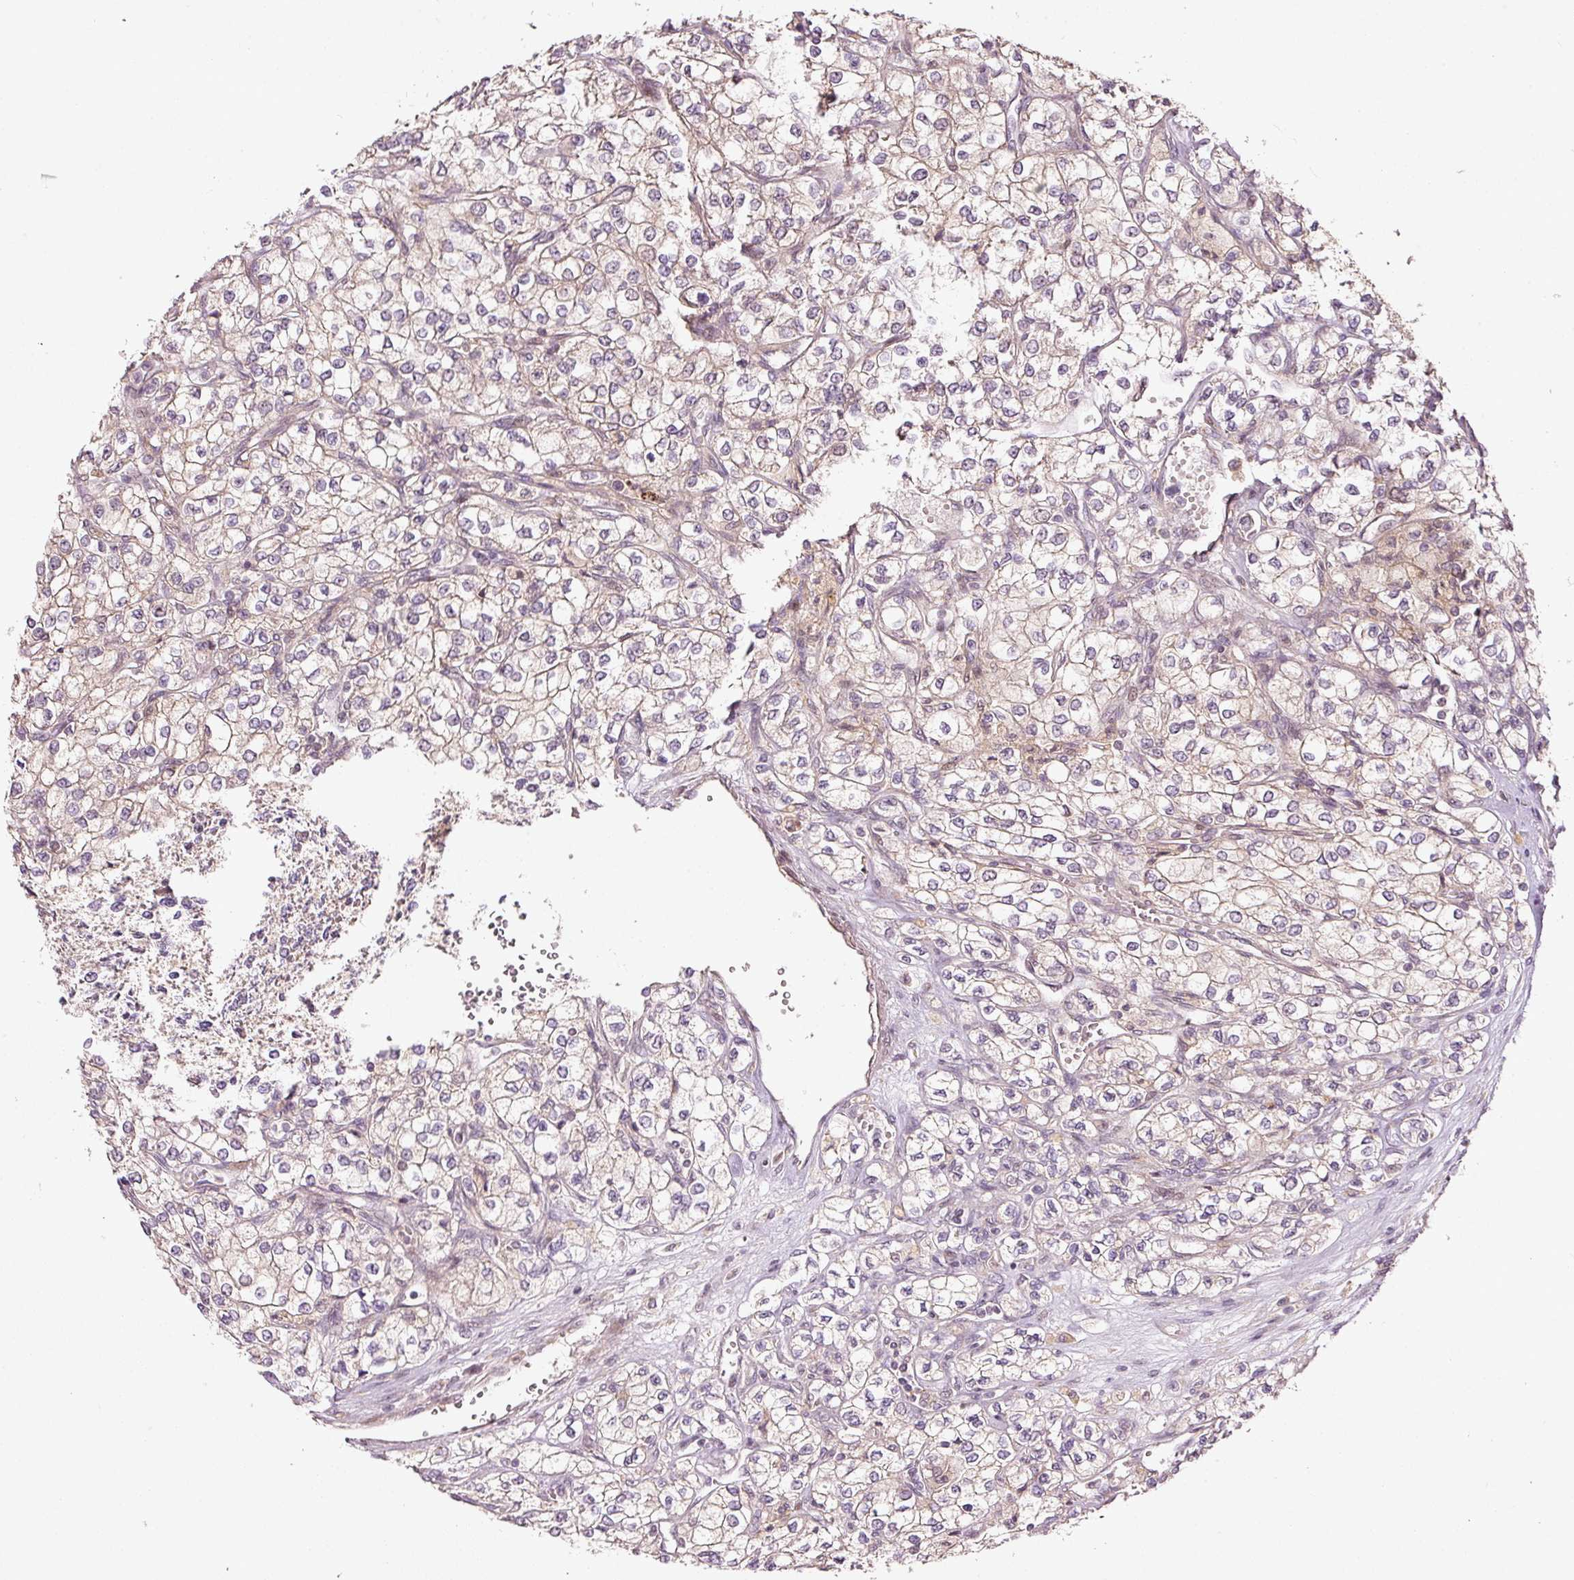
{"staining": {"intensity": "weak", "quantity": "25%-75%", "location": "cytoplasmic/membranous"}, "tissue": "renal cancer", "cell_type": "Tumor cells", "image_type": "cancer", "snomed": [{"axis": "morphology", "description": "Adenocarcinoma, NOS"}, {"axis": "topography", "description": "Kidney"}], "caption": "Immunohistochemistry (IHC) (DAB (3,3'-diaminobenzidine)) staining of human renal cancer (adenocarcinoma) exhibits weak cytoplasmic/membranous protein expression in approximately 25%-75% of tumor cells.", "gene": "PCDHB1", "patient": {"sex": "male", "age": 80}}